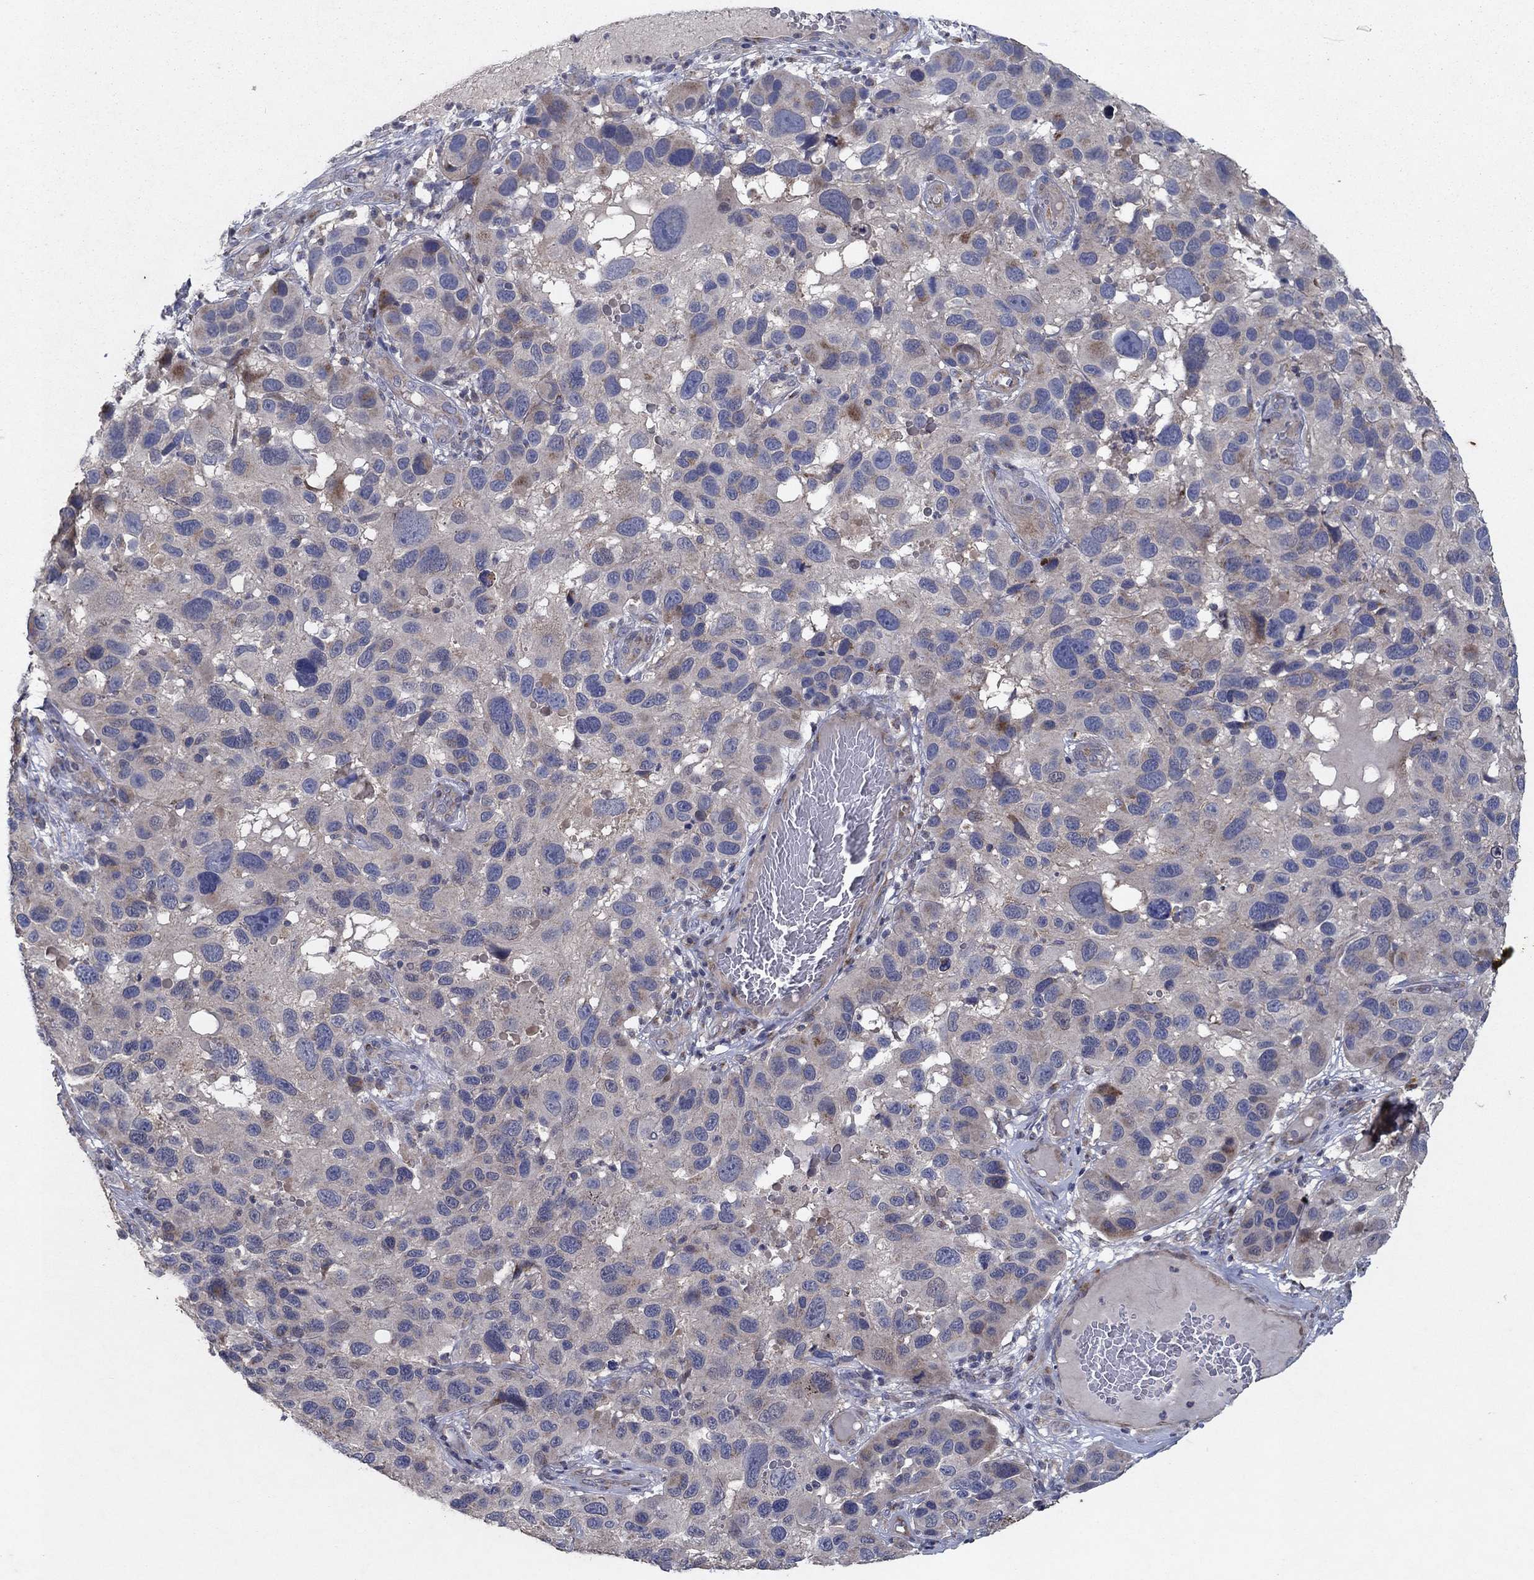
{"staining": {"intensity": "strong", "quantity": "<25%", "location": "cytoplasmic/membranous"}, "tissue": "melanoma", "cell_type": "Tumor cells", "image_type": "cancer", "snomed": [{"axis": "morphology", "description": "Malignant melanoma, NOS"}, {"axis": "topography", "description": "Skin"}], "caption": "Strong cytoplasmic/membranous protein expression is present in about <25% of tumor cells in melanoma. The staining is performed using DAB (3,3'-diaminobenzidine) brown chromogen to label protein expression. The nuclei are counter-stained blue using hematoxylin.", "gene": "FRG1", "patient": {"sex": "male", "age": 53}}